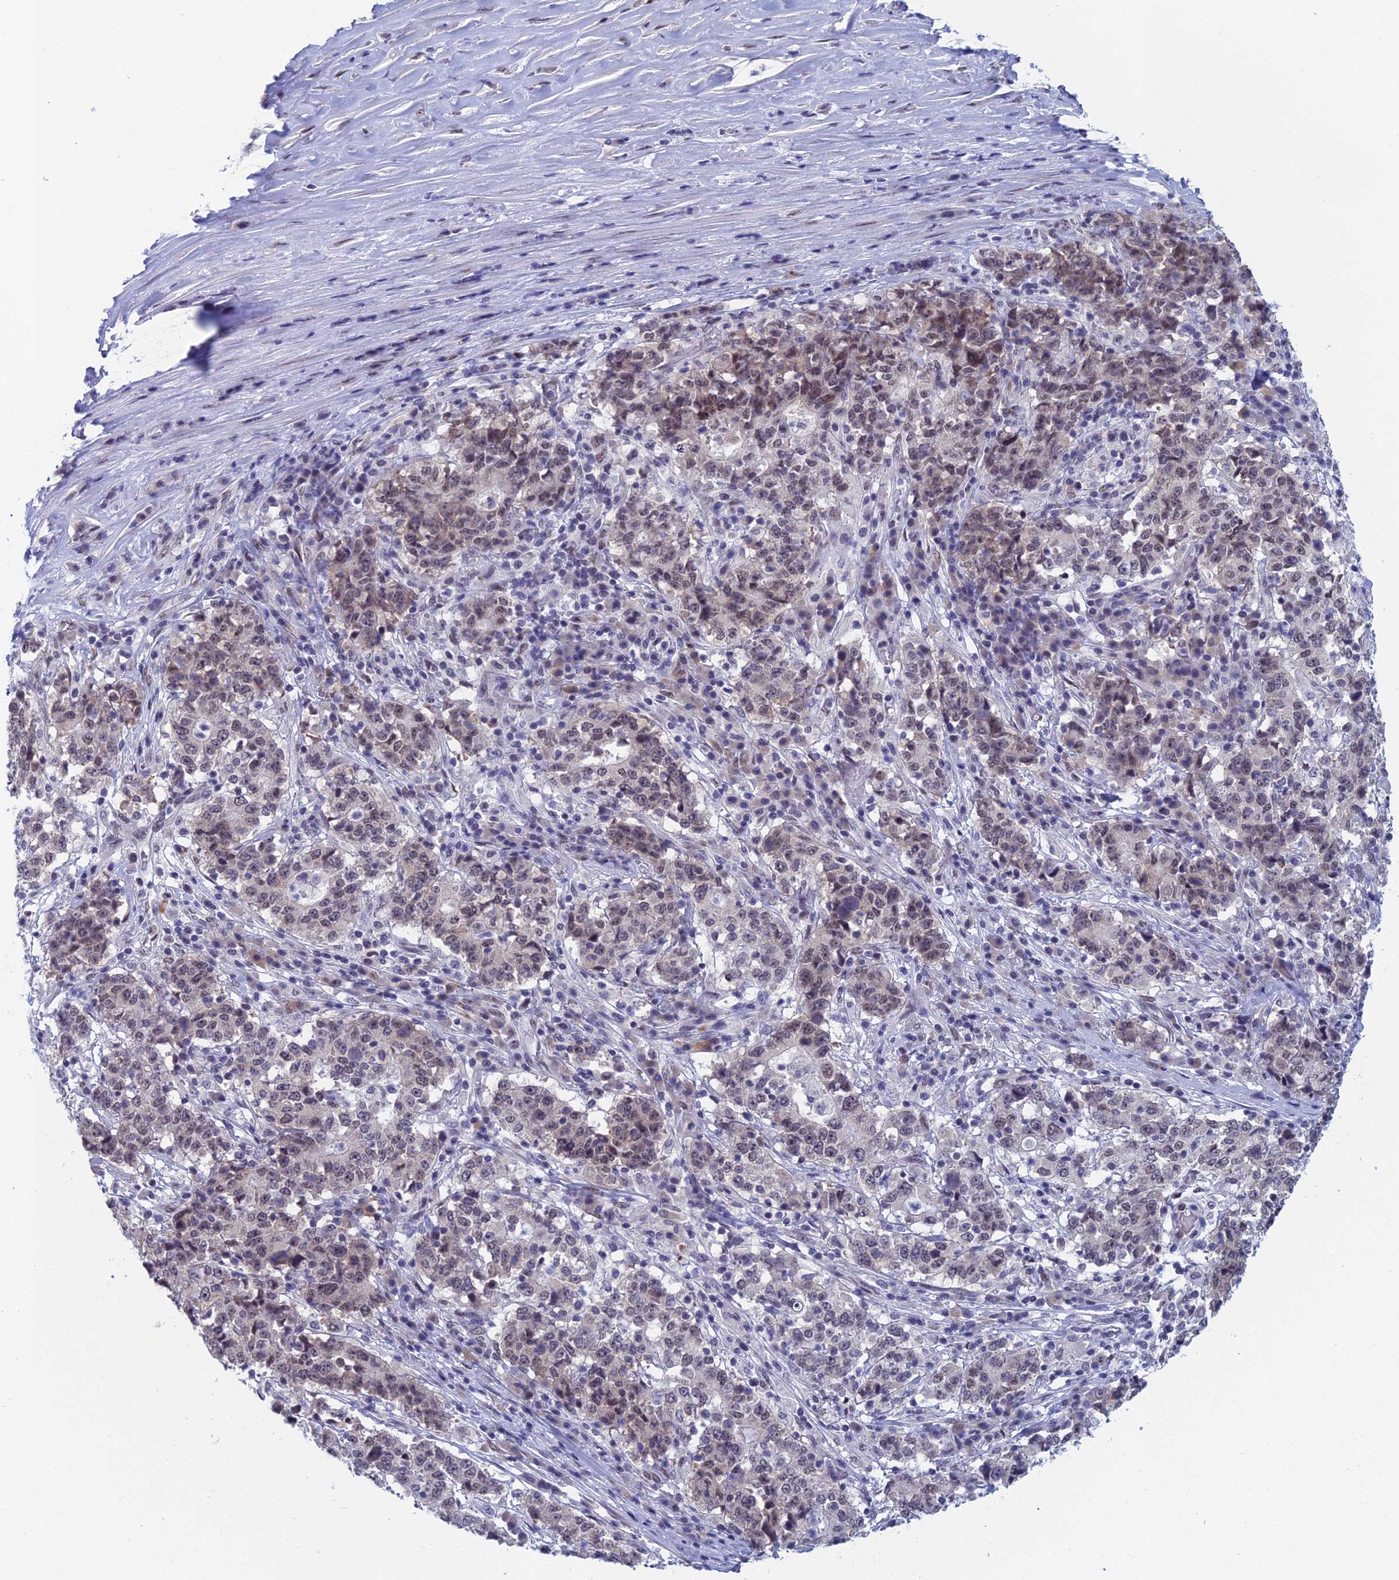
{"staining": {"intensity": "moderate", "quantity": "<25%", "location": "nuclear"}, "tissue": "stomach cancer", "cell_type": "Tumor cells", "image_type": "cancer", "snomed": [{"axis": "morphology", "description": "Adenocarcinoma, NOS"}, {"axis": "topography", "description": "Stomach"}], "caption": "Immunohistochemistry (IHC) micrograph of stomach cancer stained for a protein (brown), which displays low levels of moderate nuclear staining in about <25% of tumor cells.", "gene": "NABP2", "patient": {"sex": "male", "age": 59}}